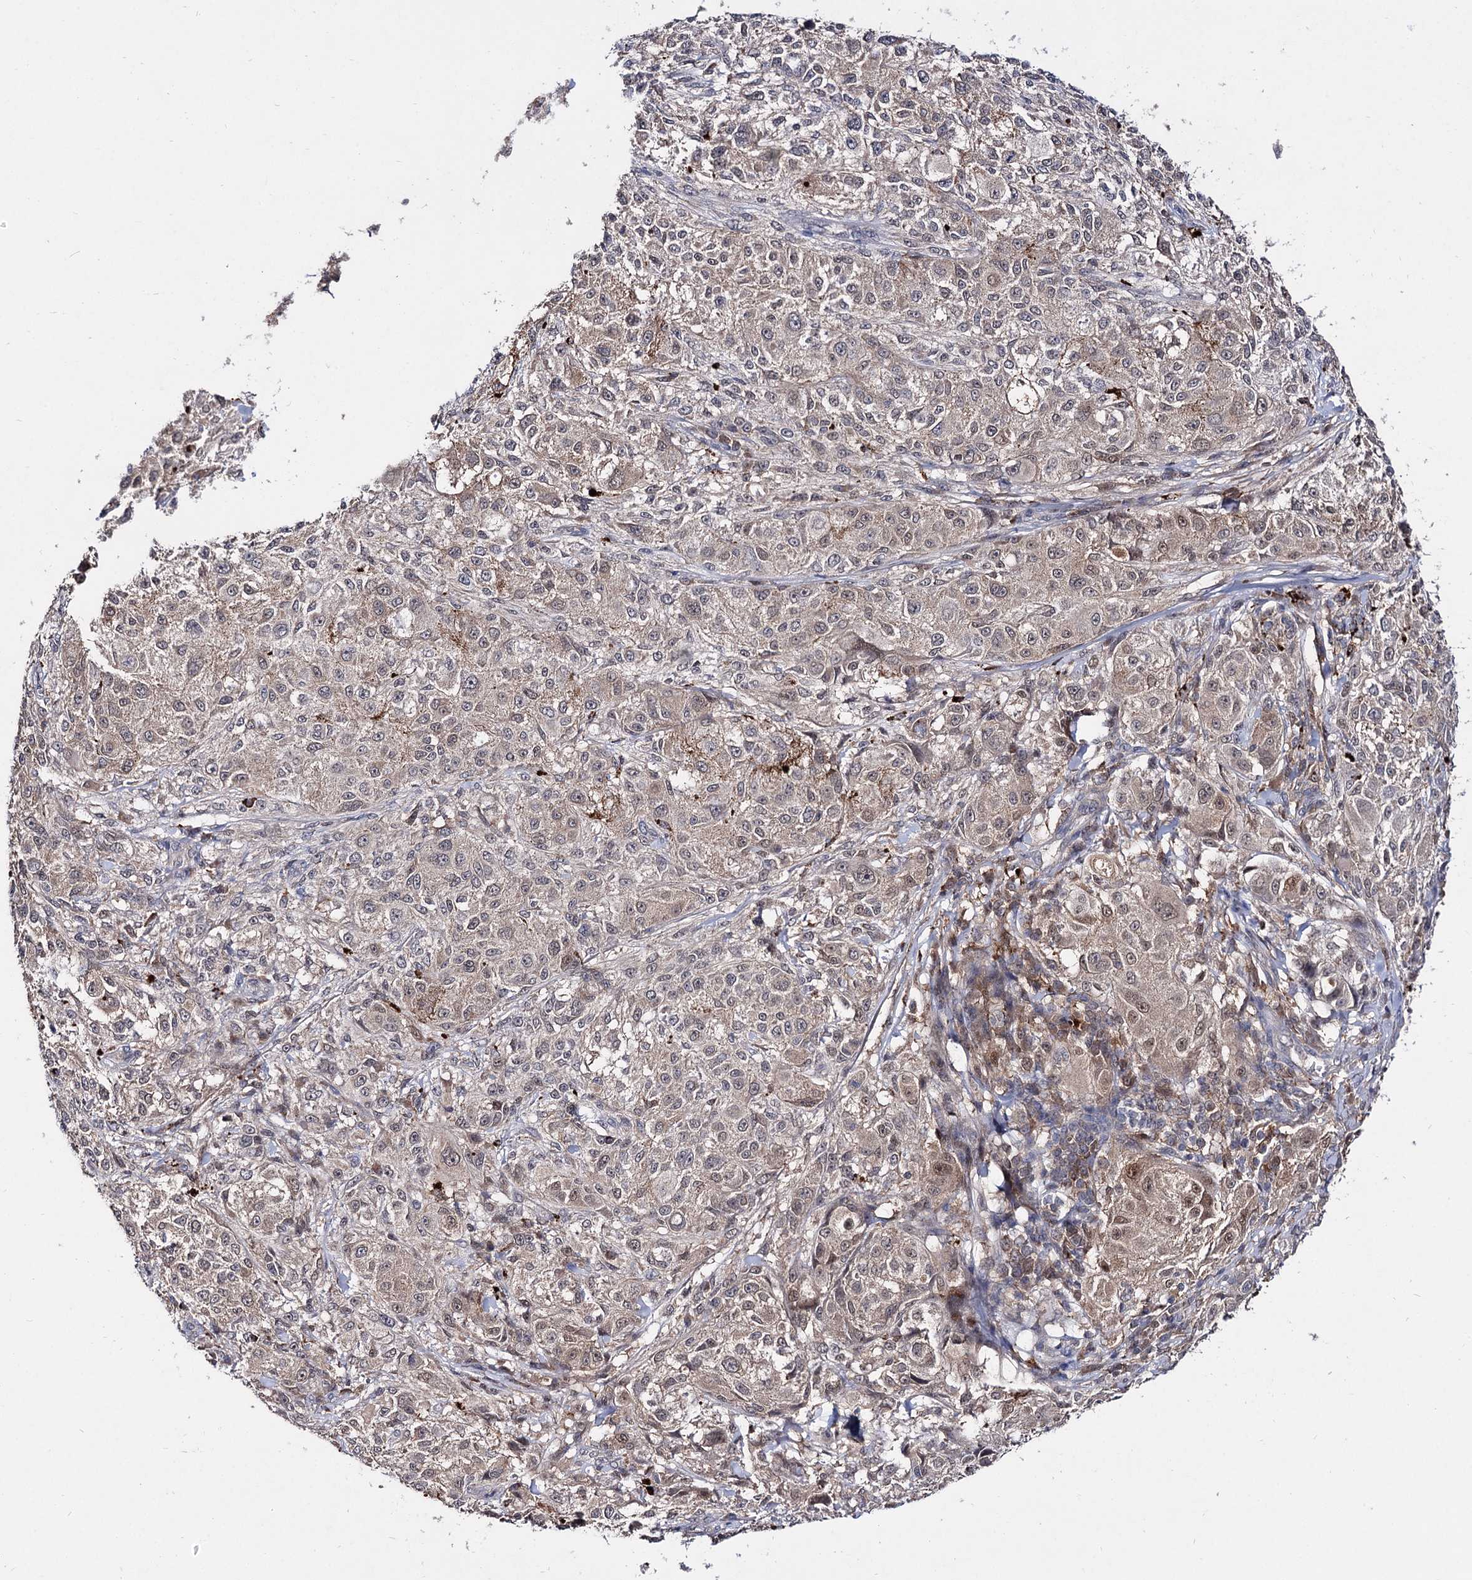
{"staining": {"intensity": "negative", "quantity": "none", "location": "none"}, "tissue": "melanoma", "cell_type": "Tumor cells", "image_type": "cancer", "snomed": [{"axis": "morphology", "description": "Necrosis, NOS"}, {"axis": "morphology", "description": "Malignant melanoma, NOS"}, {"axis": "topography", "description": "Skin"}], "caption": "Malignant melanoma stained for a protein using immunohistochemistry shows no expression tumor cells.", "gene": "ACTR6", "patient": {"sex": "female", "age": 87}}